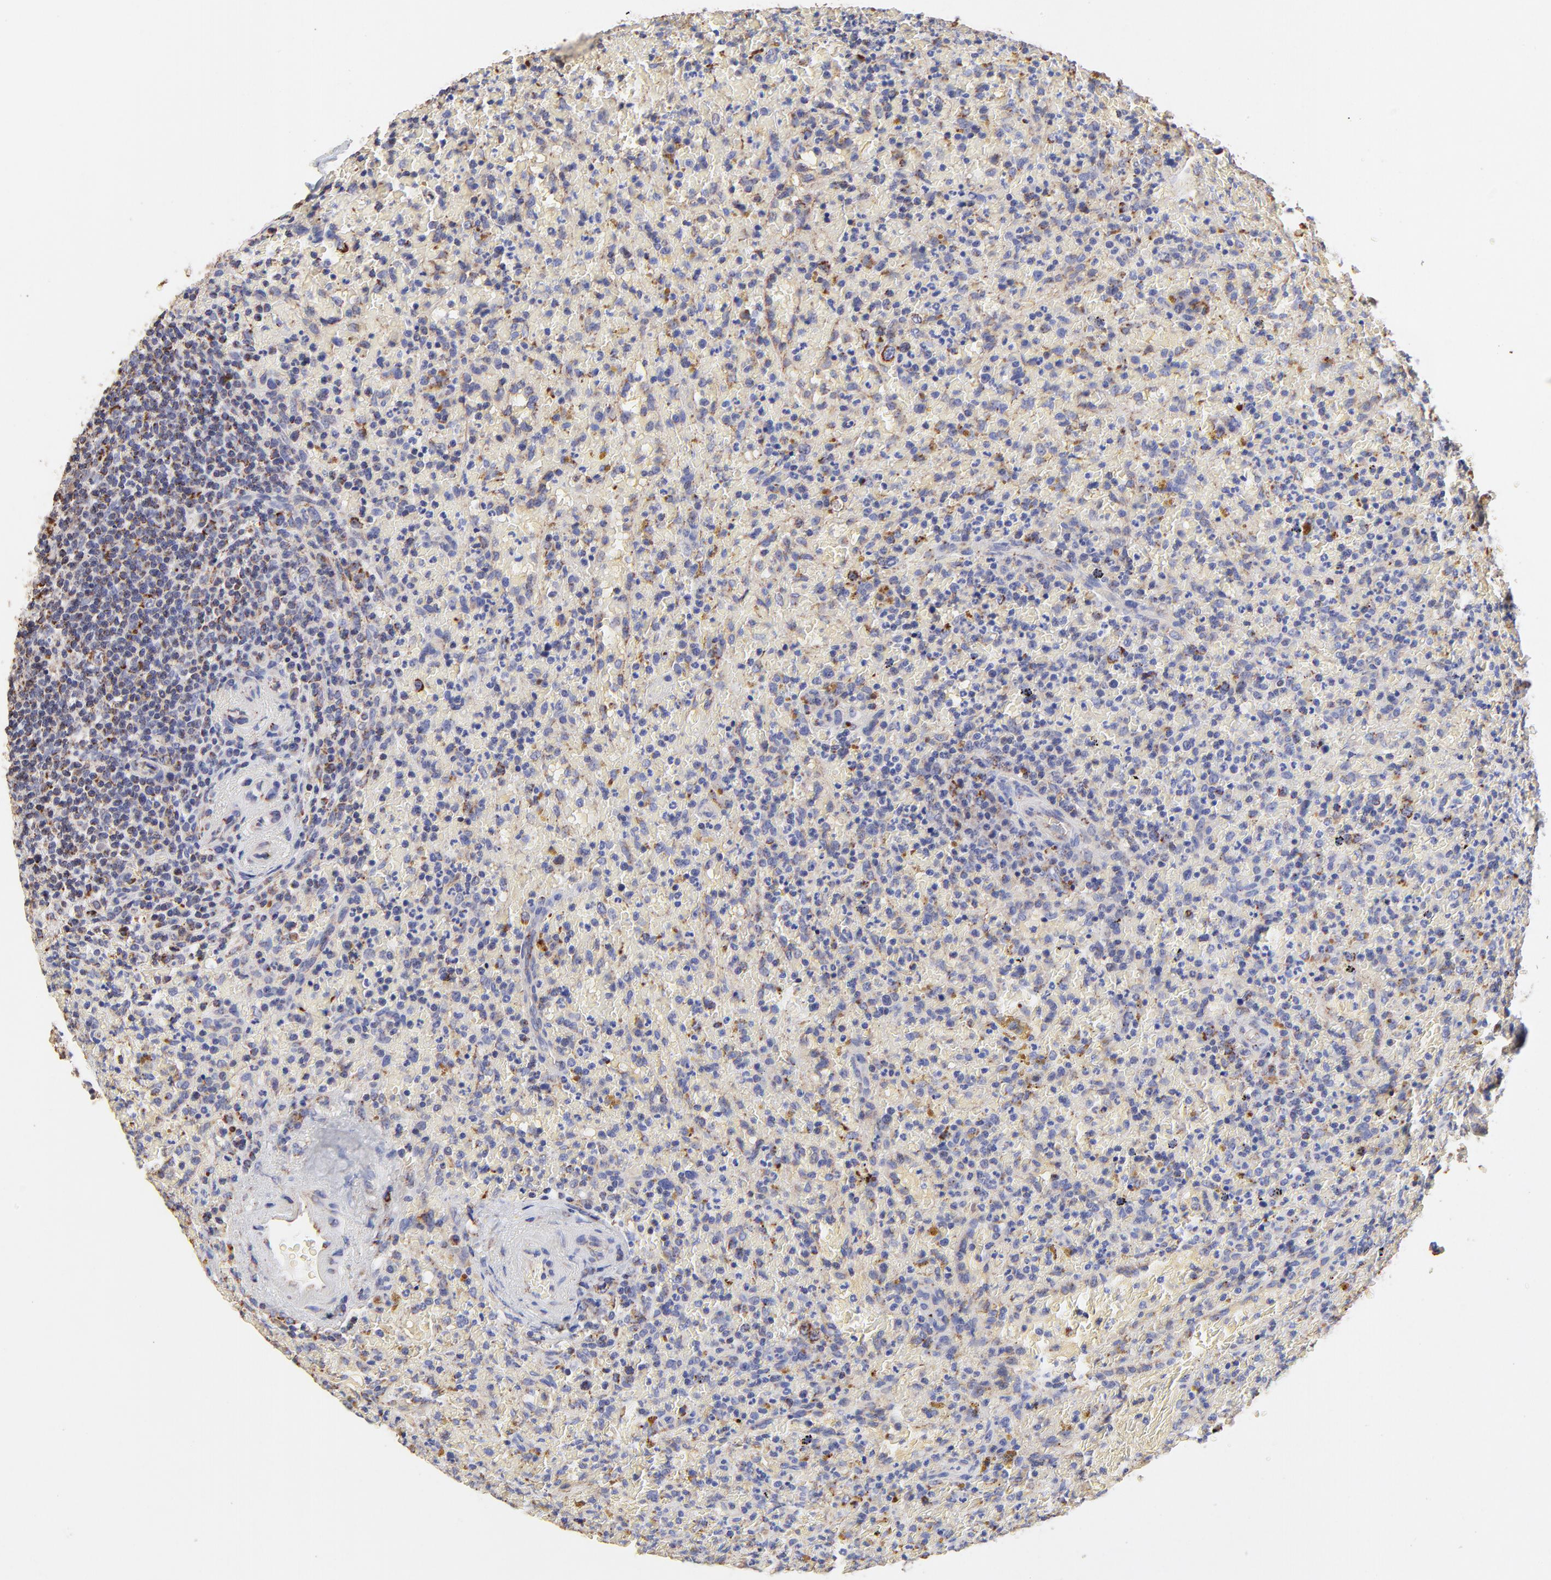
{"staining": {"intensity": "moderate", "quantity": "<25%", "location": "cytoplasmic/membranous"}, "tissue": "lymphoma", "cell_type": "Tumor cells", "image_type": "cancer", "snomed": [{"axis": "morphology", "description": "Malignant lymphoma, non-Hodgkin's type, High grade"}, {"axis": "topography", "description": "Spleen"}, {"axis": "topography", "description": "Lymph node"}], "caption": "Protein analysis of high-grade malignant lymphoma, non-Hodgkin's type tissue exhibits moderate cytoplasmic/membranous expression in about <25% of tumor cells.", "gene": "SSBP1", "patient": {"sex": "female", "age": 70}}